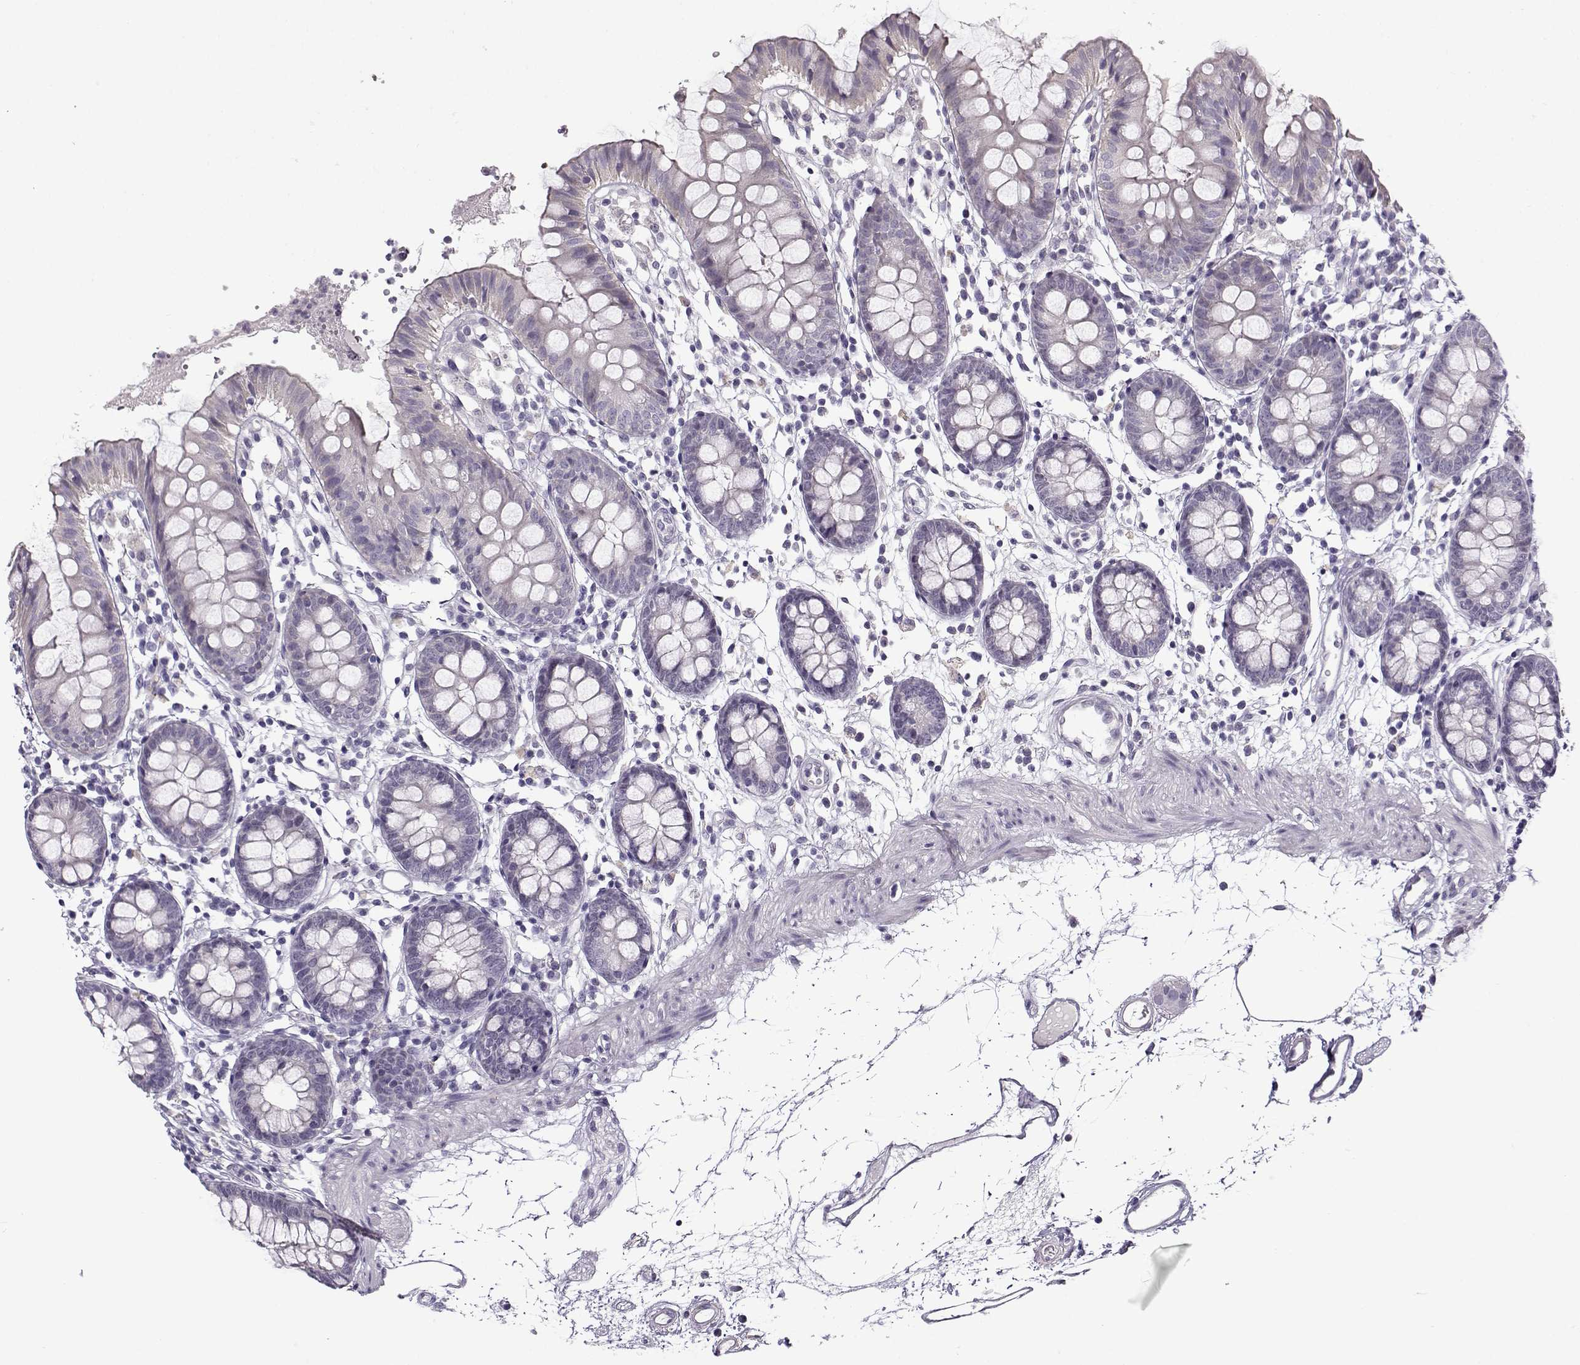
{"staining": {"intensity": "negative", "quantity": "none", "location": "none"}, "tissue": "colon", "cell_type": "Endothelial cells", "image_type": "normal", "snomed": [{"axis": "morphology", "description": "Normal tissue, NOS"}, {"axis": "topography", "description": "Colon"}], "caption": "Endothelial cells are negative for brown protein staining in benign colon. (Brightfield microscopy of DAB immunohistochemistry (IHC) at high magnification).", "gene": "TEX55", "patient": {"sex": "female", "age": 84}}